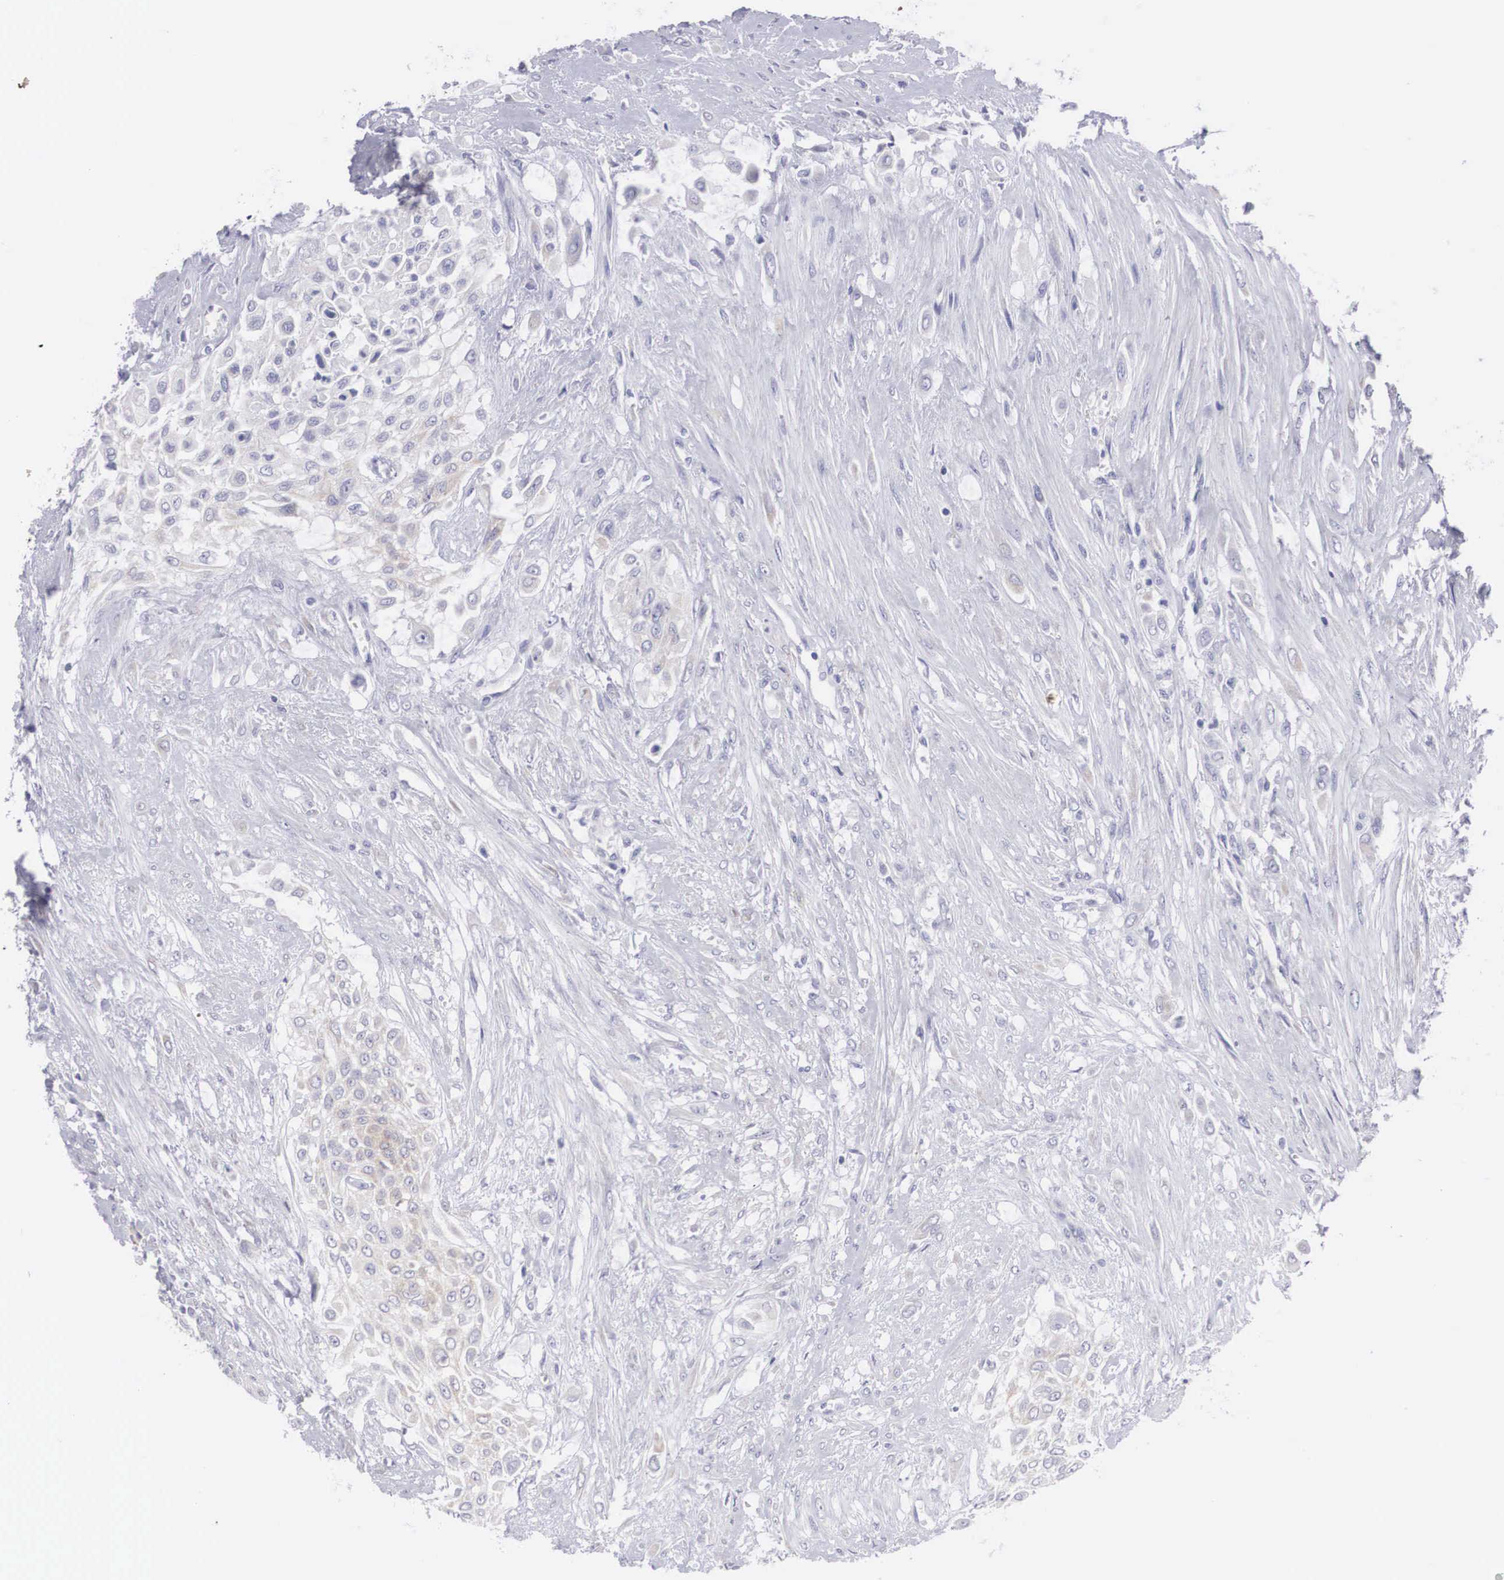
{"staining": {"intensity": "negative", "quantity": "none", "location": "none"}, "tissue": "urothelial cancer", "cell_type": "Tumor cells", "image_type": "cancer", "snomed": [{"axis": "morphology", "description": "Urothelial carcinoma, High grade"}, {"axis": "topography", "description": "Urinary bladder"}], "caption": "This is an IHC photomicrograph of human urothelial cancer. There is no staining in tumor cells.", "gene": "ARMCX3", "patient": {"sex": "male", "age": 57}}